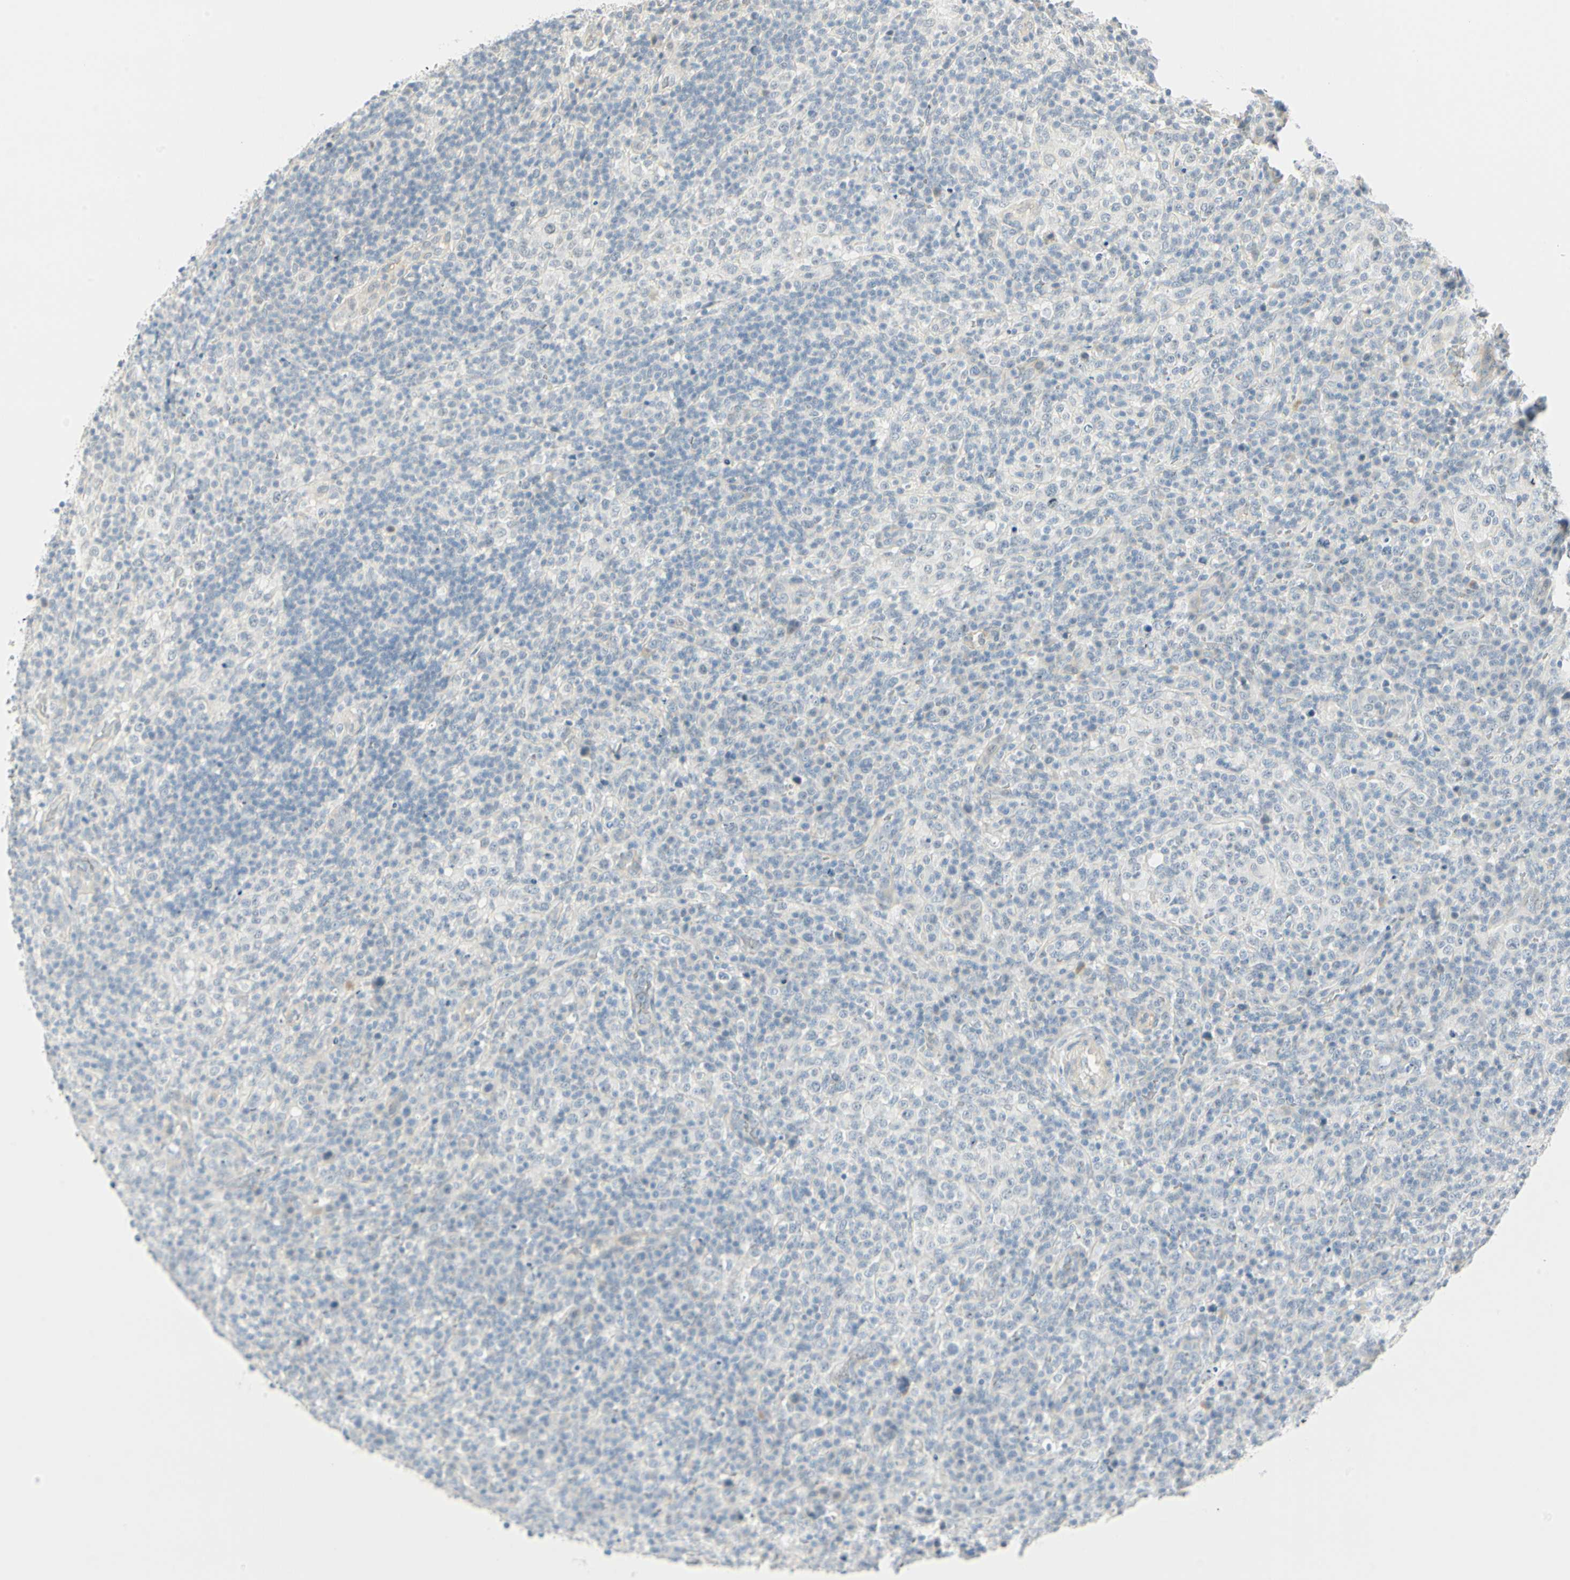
{"staining": {"intensity": "negative", "quantity": "none", "location": "none"}, "tissue": "lymphoma", "cell_type": "Tumor cells", "image_type": "cancer", "snomed": [{"axis": "morphology", "description": "Malignant lymphoma, non-Hodgkin's type, High grade"}, {"axis": "topography", "description": "Lymph node"}], "caption": "High magnification brightfield microscopy of malignant lymphoma, non-Hodgkin's type (high-grade) stained with DAB (brown) and counterstained with hematoxylin (blue): tumor cells show no significant expression. Nuclei are stained in blue.", "gene": "MLLT10", "patient": {"sex": "female", "age": 76}}